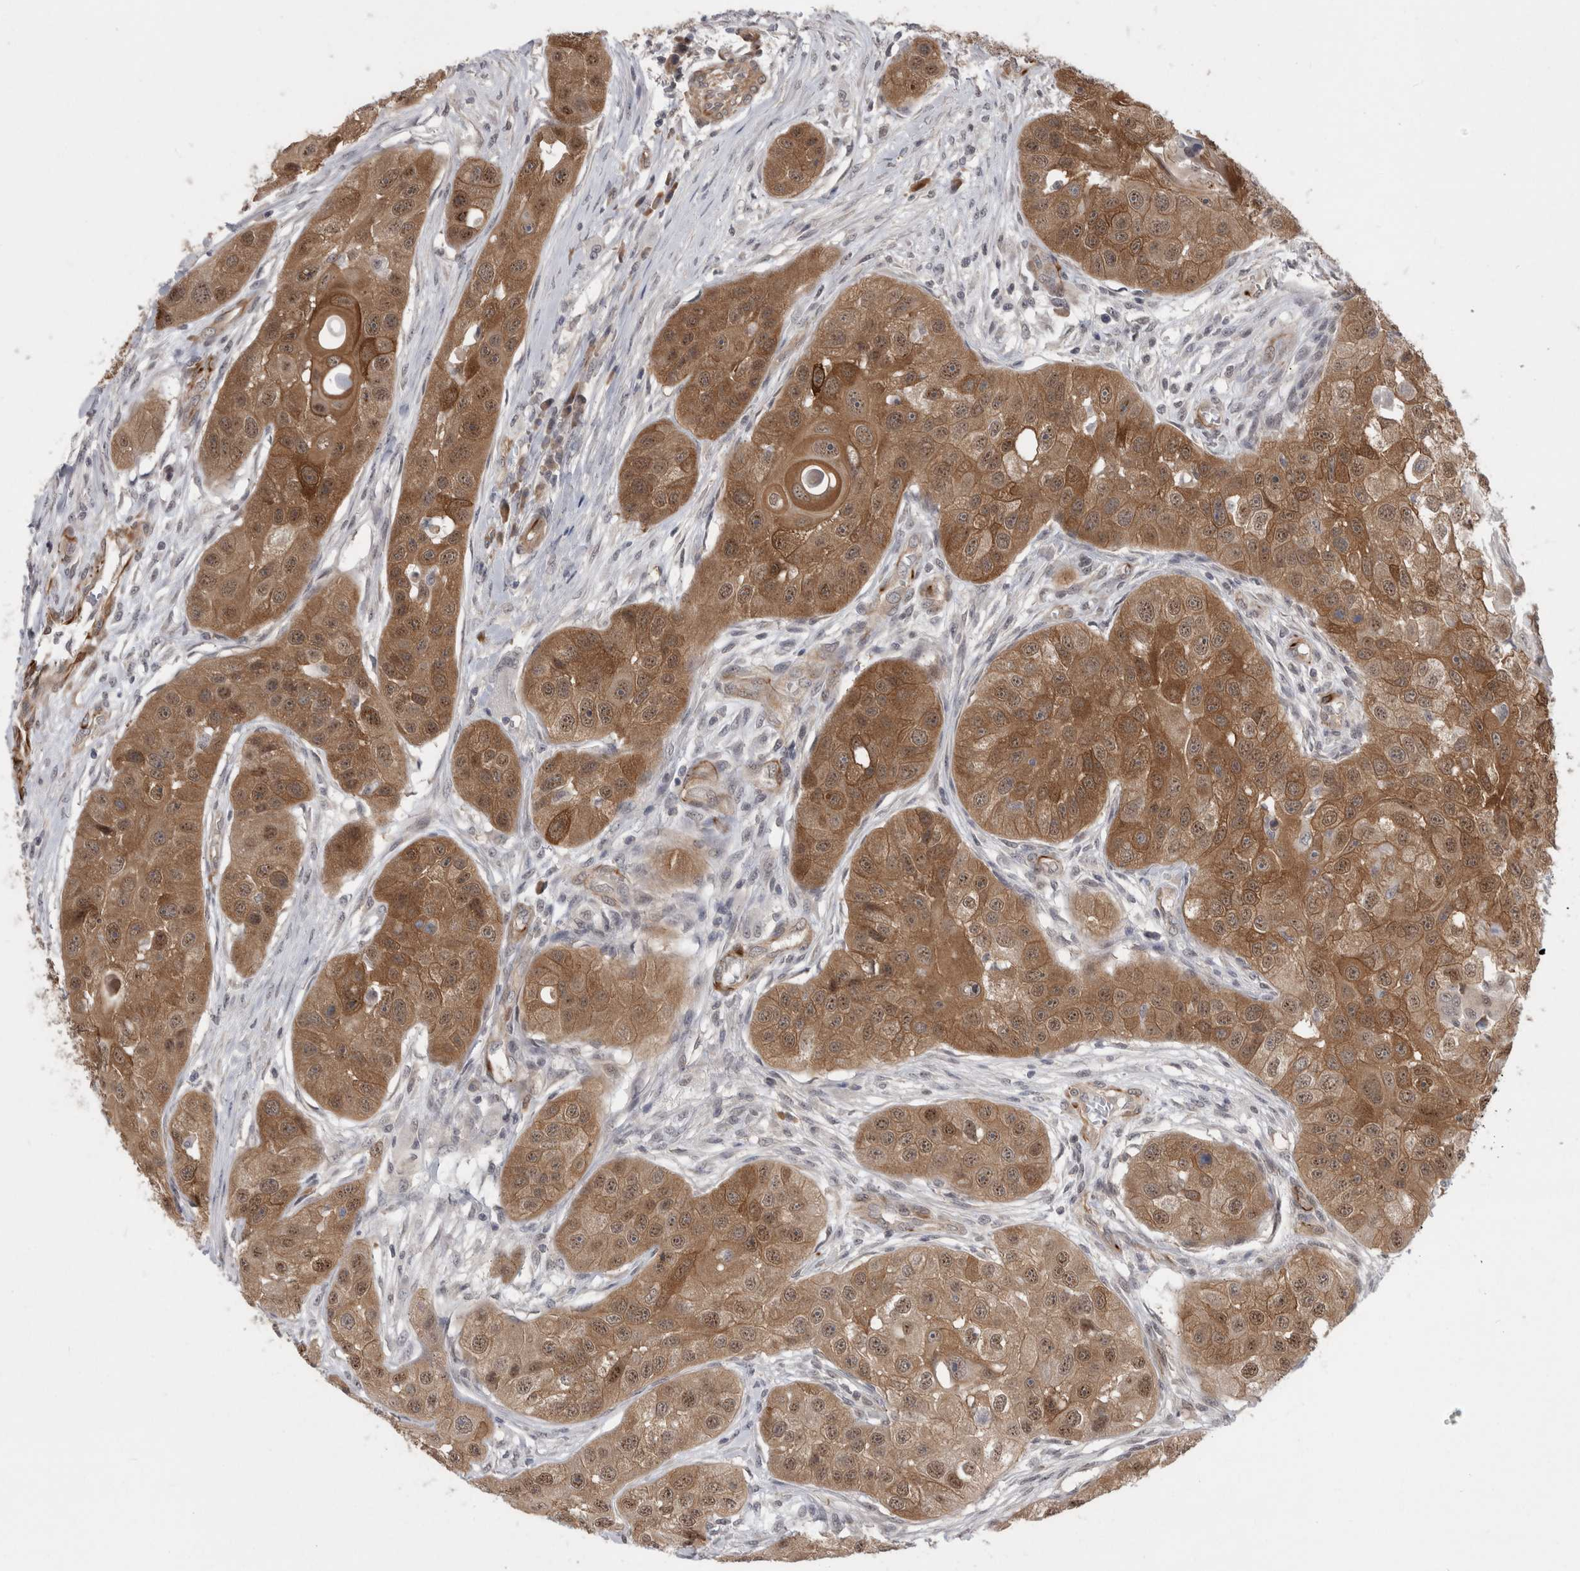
{"staining": {"intensity": "moderate", "quantity": ">75%", "location": "cytoplasmic/membranous,nuclear"}, "tissue": "head and neck cancer", "cell_type": "Tumor cells", "image_type": "cancer", "snomed": [{"axis": "morphology", "description": "Normal tissue, NOS"}, {"axis": "morphology", "description": "Squamous cell carcinoma, NOS"}, {"axis": "topography", "description": "Skeletal muscle"}, {"axis": "topography", "description": "Head-Neck"}], "caption": "Protein staining demonstrates moderate cytoplasmic/membranous and nuclear positivity in about >75% of tumor cells in head and neck cancer.", "gene": "FAM83H", "patient": {"sex": "male", "age": 51}}